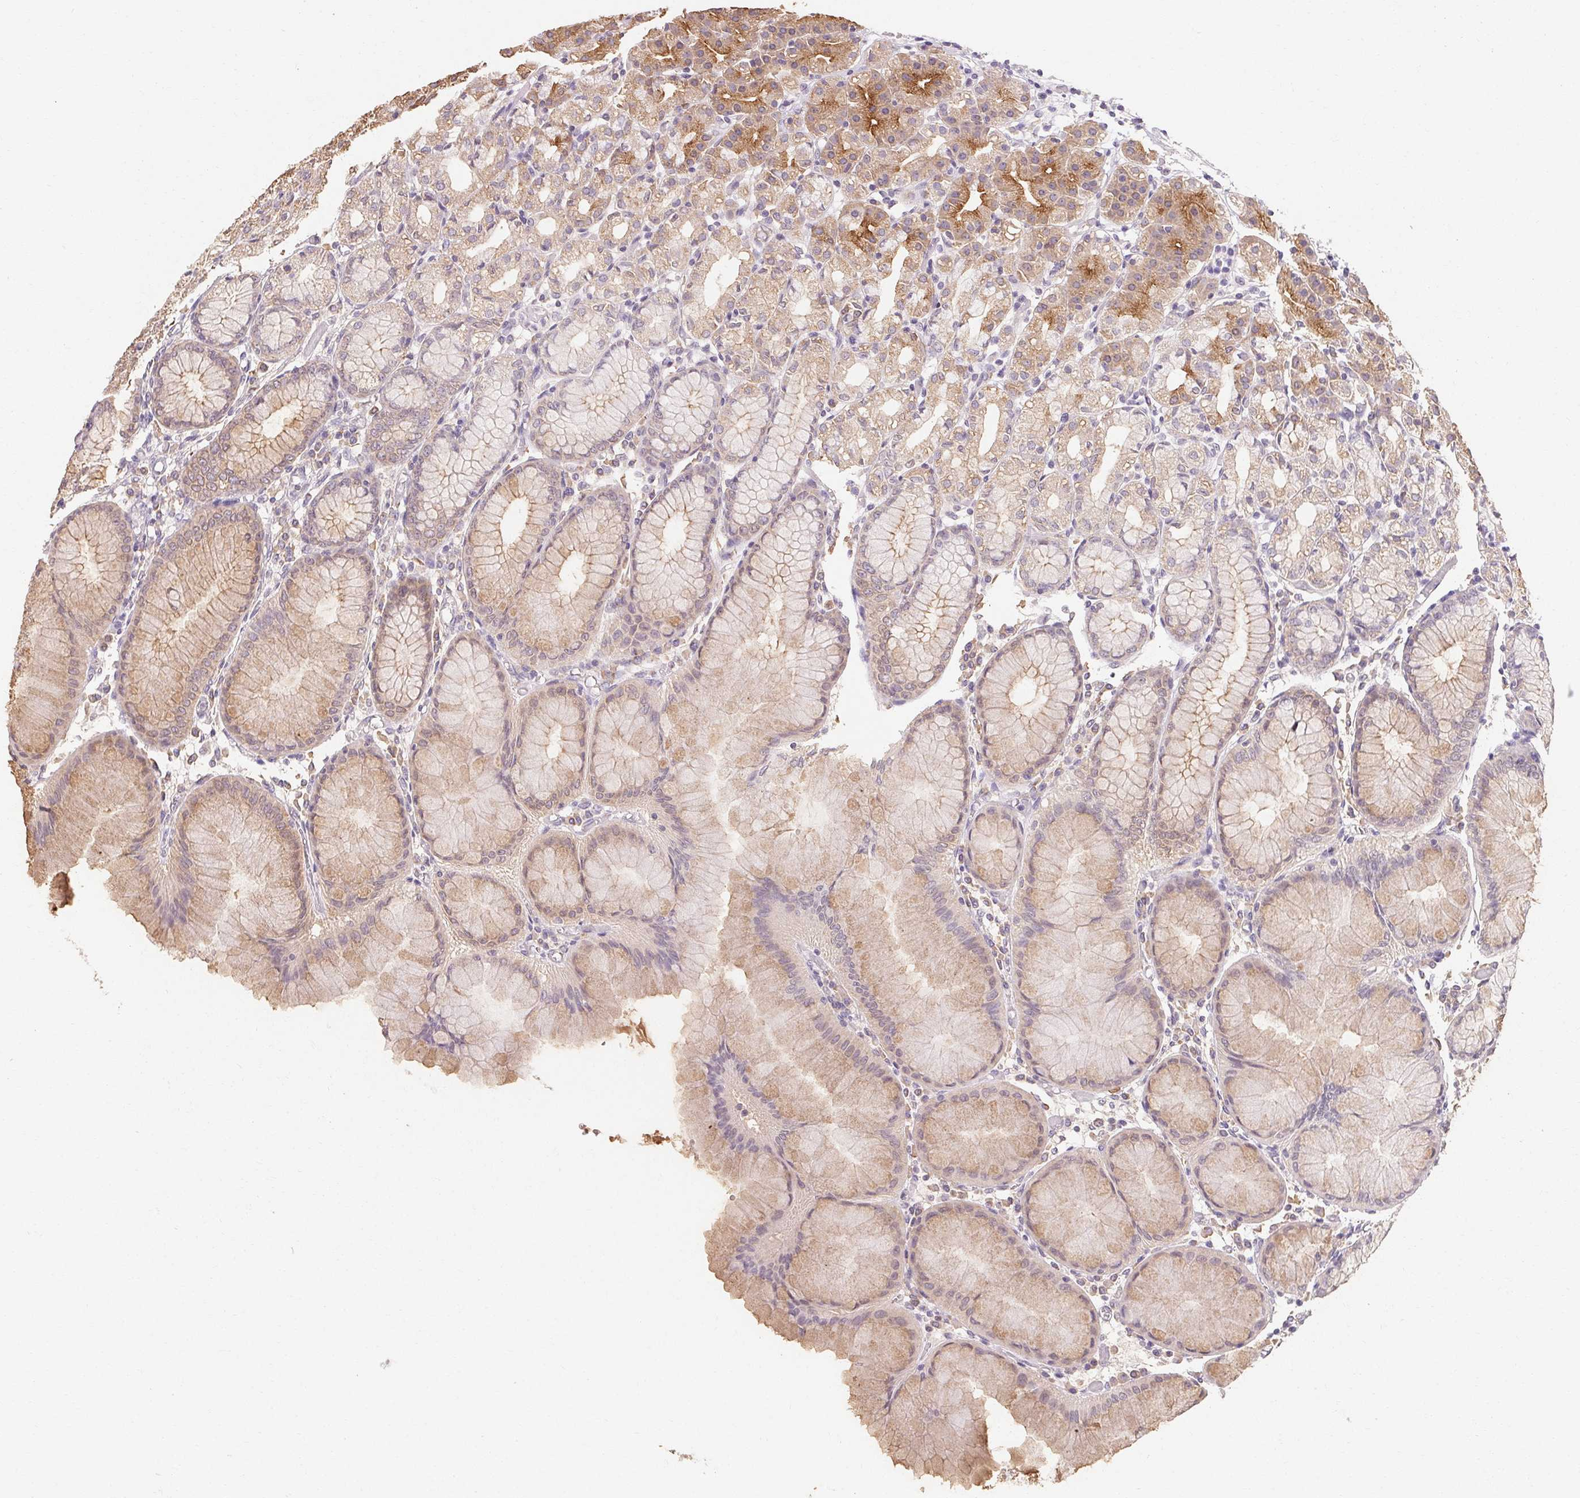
{"staining": {"intensity": "moderate", "quantity": "25%-75%", "location": "cytoplasmic/membranous"}, "tissue": "stomach", "cell_type": "Glandular cells", "image_type": "normal", "snomed": [{"axis": "morphology", "description": "Normal tissue, NOS"}, {"axis": "topography", "description": "Stomach"}], "caption": "Benign stomach was stained to show a protein in brown. There is medium levels of moderate cytoplasmic/membranous staining in about 25%-75% of glandular cells. Using DAB (brown) and hematoxylin (blue) stains, captured at high magnification using brightfield microscopy.", "gene": "MAP7D2", "patient": {"sex": "female", "age": 57}}